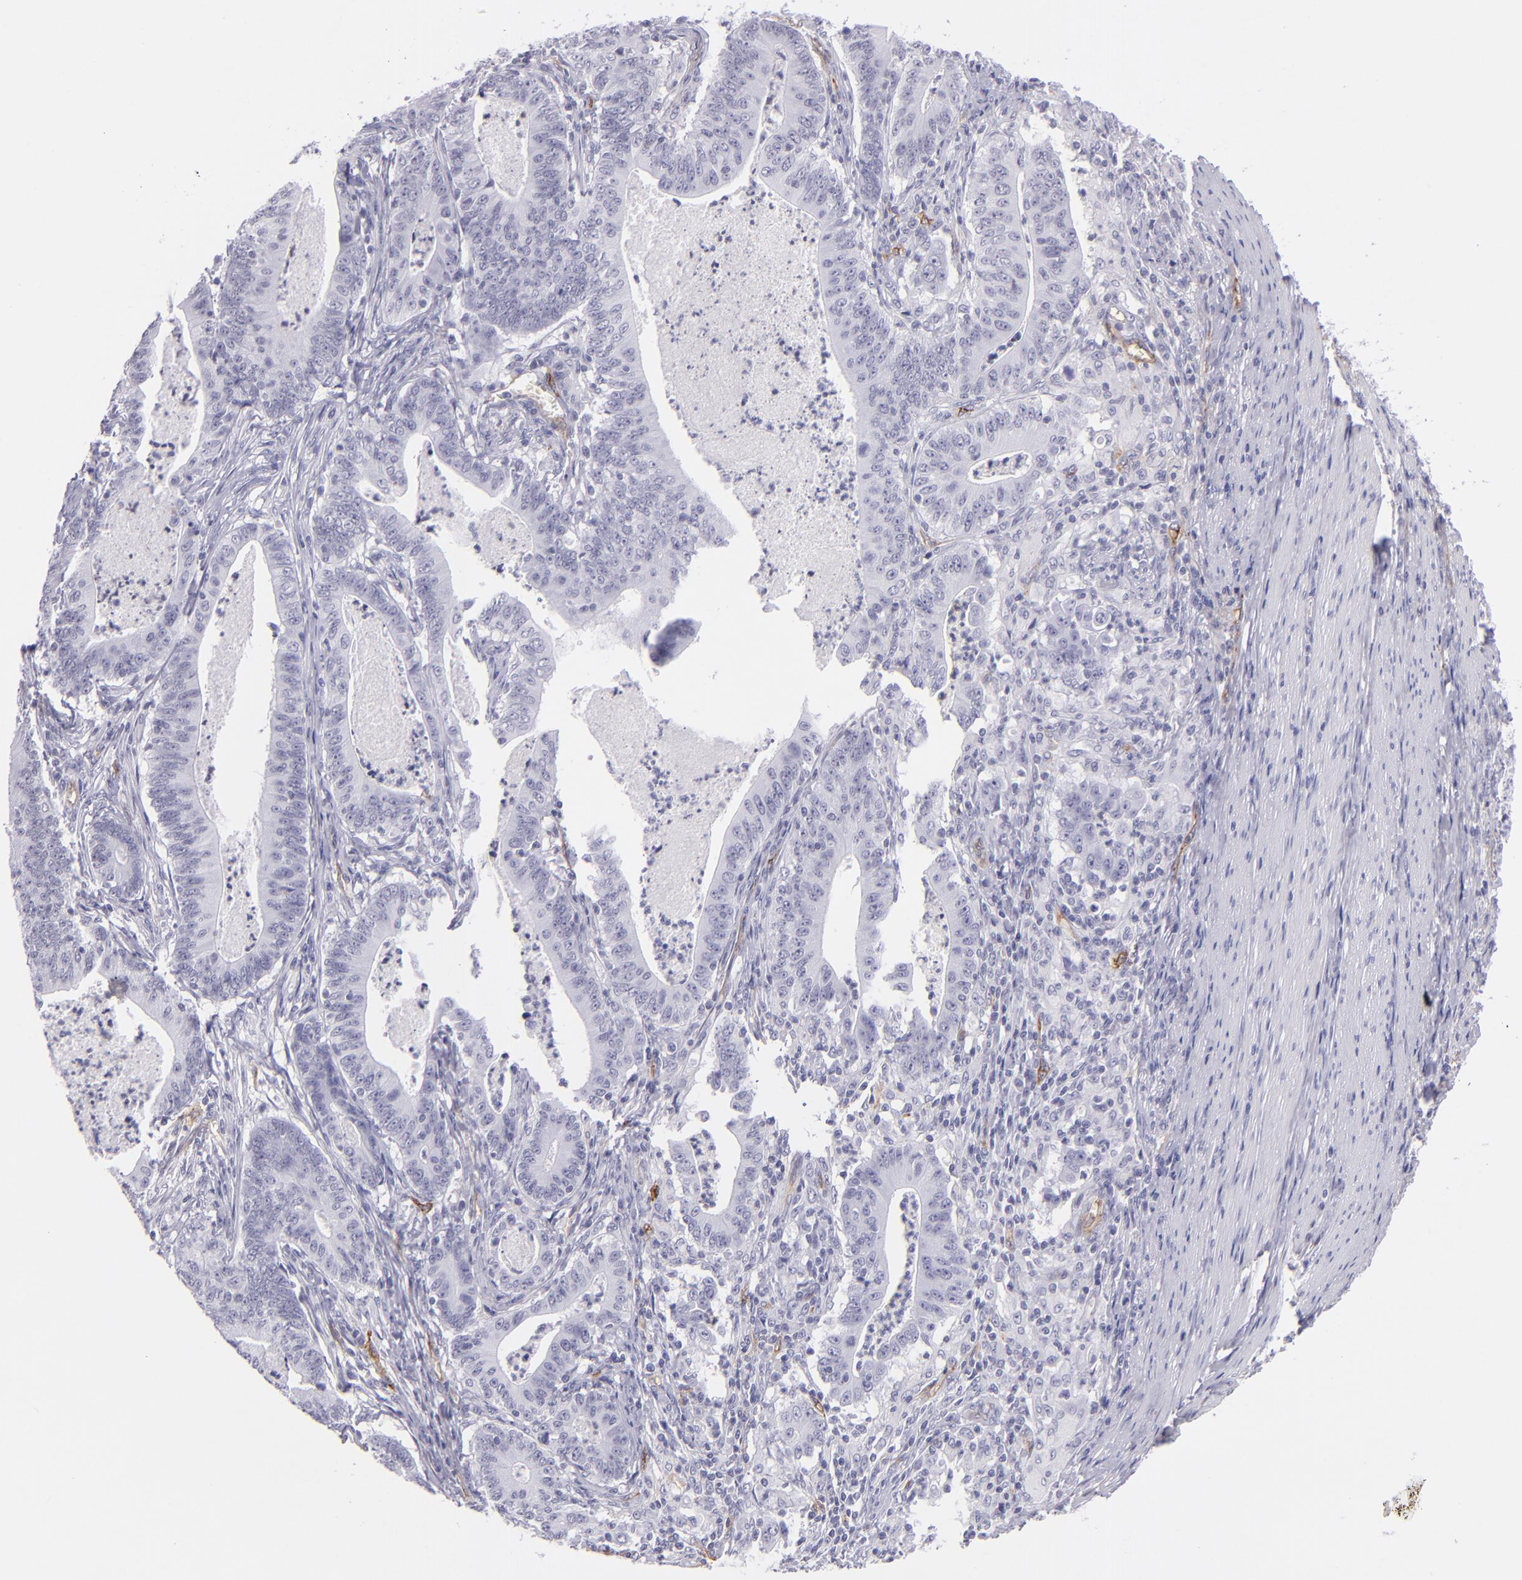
{"staining": {"intensity": "negative", "quantity": "none", "location": "none"}, "tissue": "stomach cancer", "cell_type": "Tumor cells", "image_type": "cancer", "snomed": [{"axis": "morphology", "description": "Adenocarcinoma, NOS"}, {"axis": "topography", "description": "Stomach, lower"}], "caption": "Tumor cells show no significant positivity in stomach cancer.", "gene": "THBD", "patient": {"sex": "female", "age": 86}}